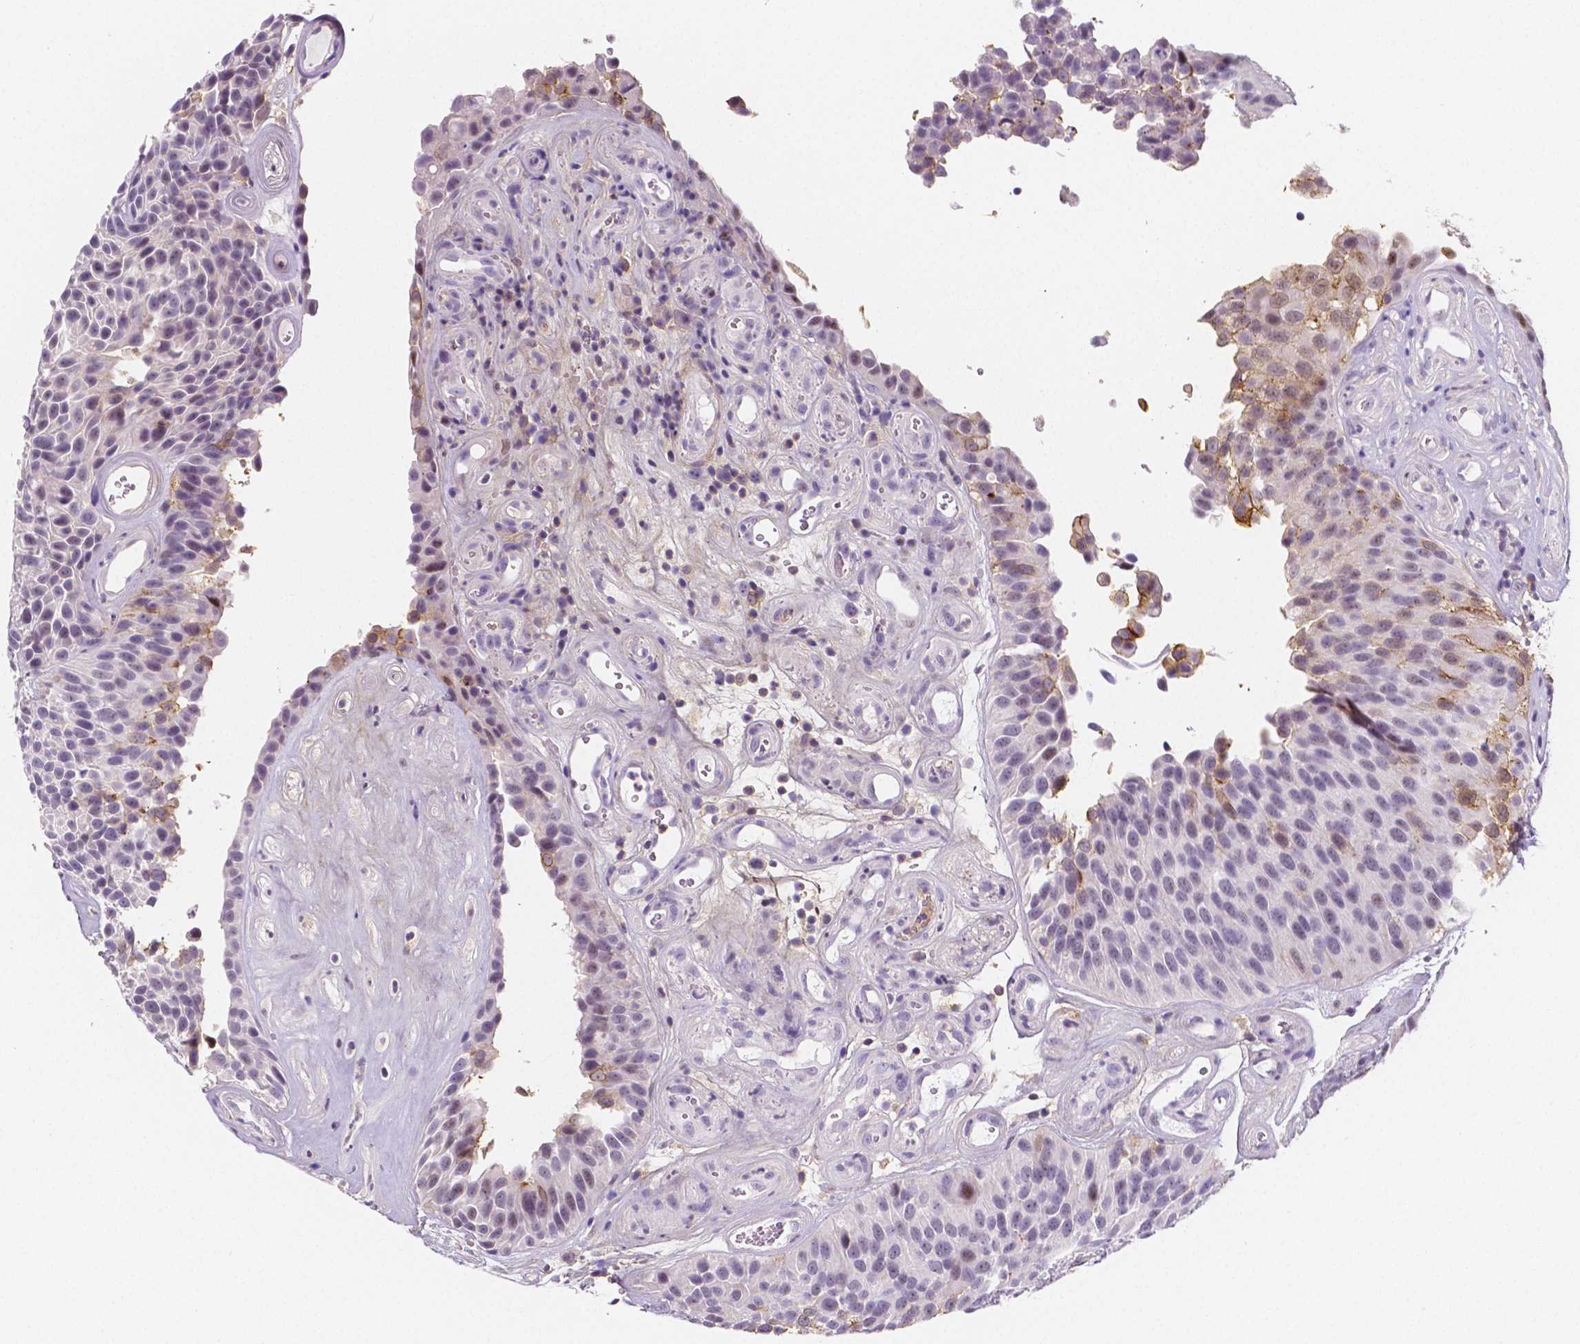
{"staining": {"intensity": "weak", "quantity": "<25%", "location": "cytoplasmic/membranous"}, "tissue": "urothelial cancer", "cell_type": "Tumor cells", "image_type": "cancer", "snomed": [{"axis": "morphology", "description": "Urothelial carcinoma, Low grade"}, {"axis": "topography", "description": "Urinary bladder"}], "caption": "This is an immunohistochemistry (IHC) photomicrograph of low-grade urothelial carcinoma. There is no expression in tumor cells.", "gene": "GABRD", "patient": {"sex": "male", "age": 76}}